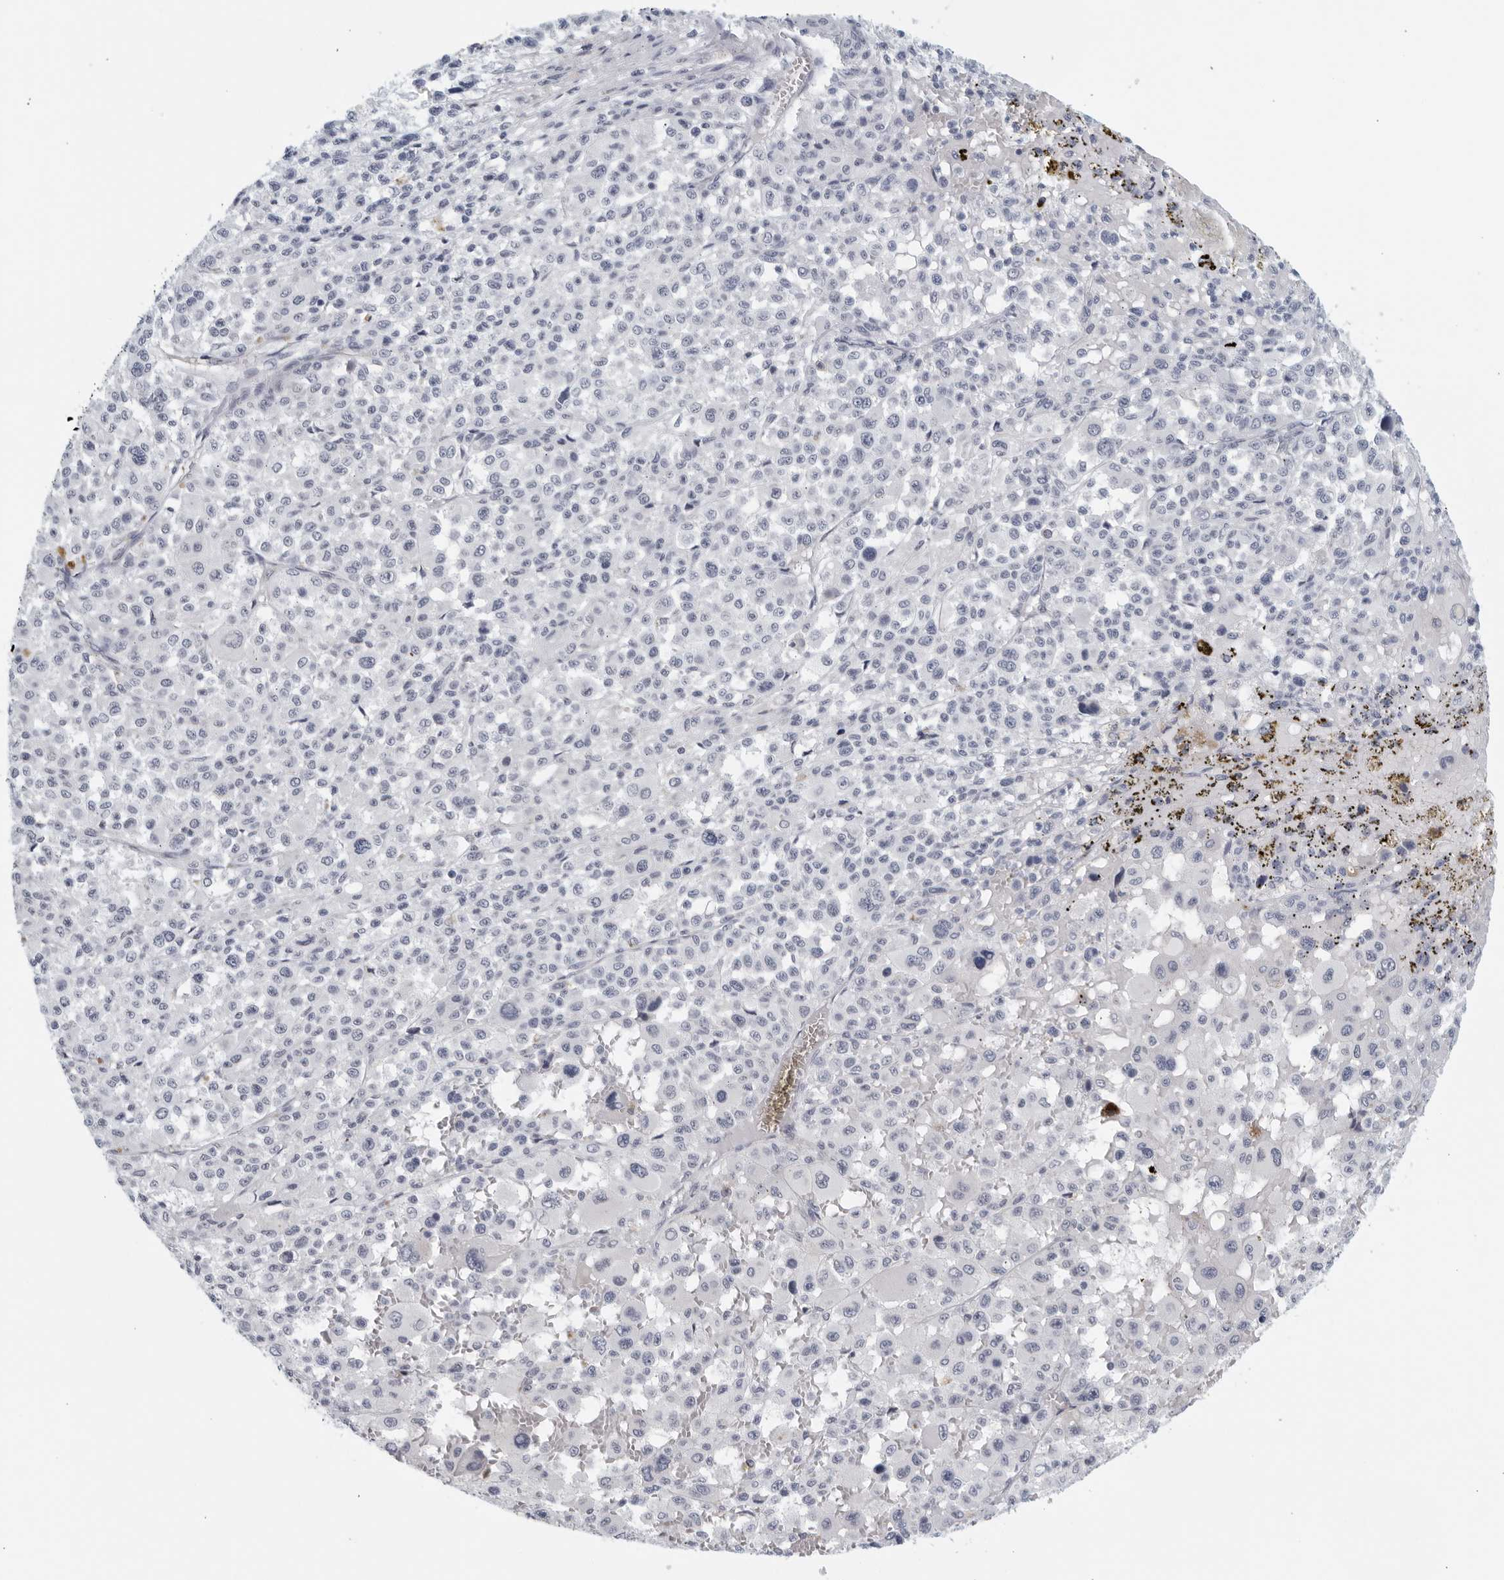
{"staining": {"intensity": "negative", "quantity": "none", "location": "none"}, "tissue": "melanoma", "cell_type": "Tumor cells", "image_type": "cancer", "snomed": [{"axis": "morphology", "description": "Malignant melanoma, Metastatic site"}, {"axis": "topography", "description": "Skin"}], "caption": "Immunohistochemistry (IHC) photomicrograph of malignant melanoma (metastatic site) stained for a protein (brown), which reveals no positivity in tumor cells.", "gene": "MATN1", "patient": {"sex": "female", "age": 74}}